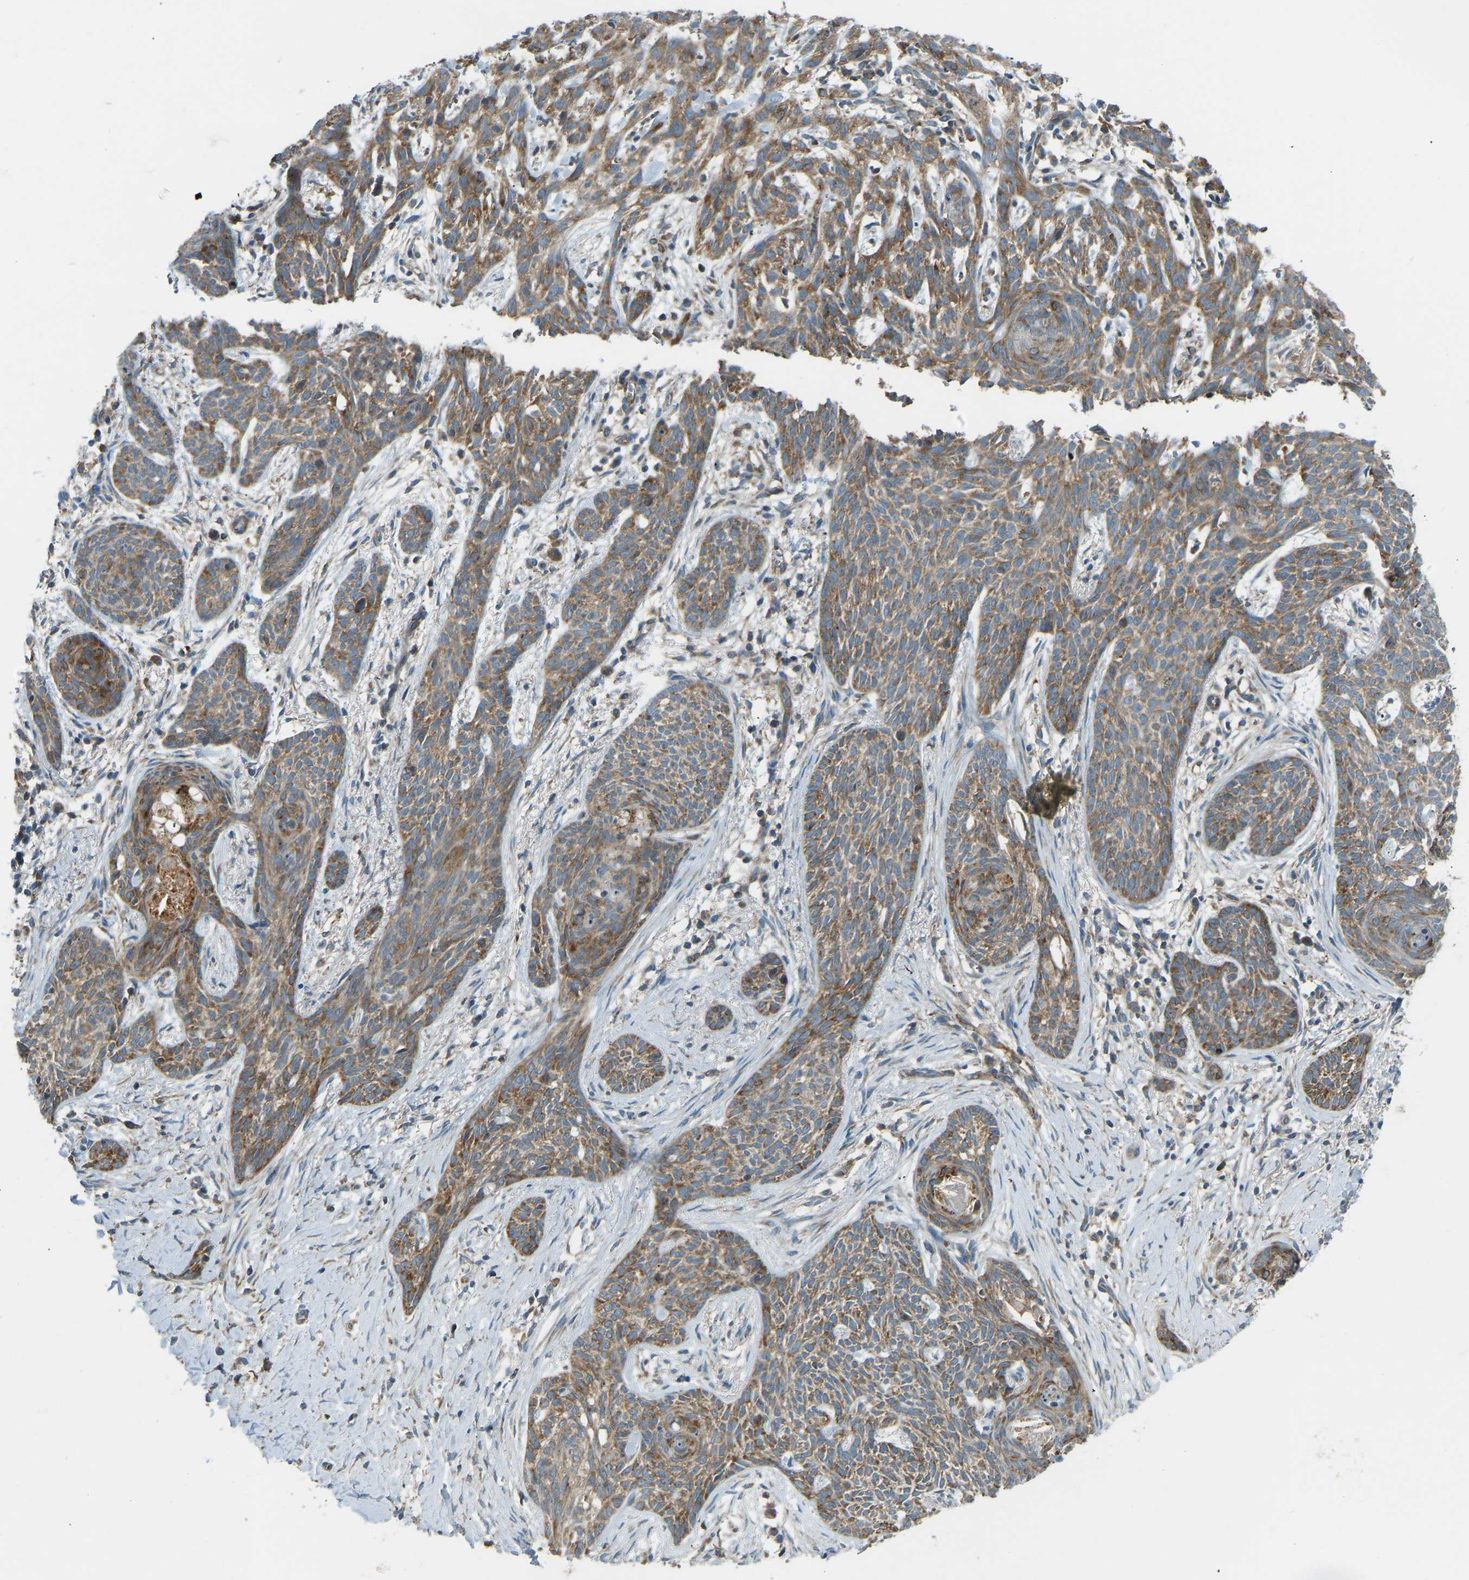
{"staining": {"intensity": "moderate", "quantity": ">75%", "location": "cytoplasmic/membranous"}, "tissue": "skin cancer", "cell_type": "Tumor cells", "image_type": "cancer", "snomed": [{"axis": "morphology", "description": "Basal cell carcinoma"}, {"axis": "topography", "description": "Skin"}], "caption": "High-power microscopy captured an immunohistochemistry photomicrograph of skin basal cell carcinoma, revealing moderate cytoplasmic/membranous staining in approximately >75% of tumor cells.", "gene": "STAU2", "patient": {"sex": "female", "age": 59}}